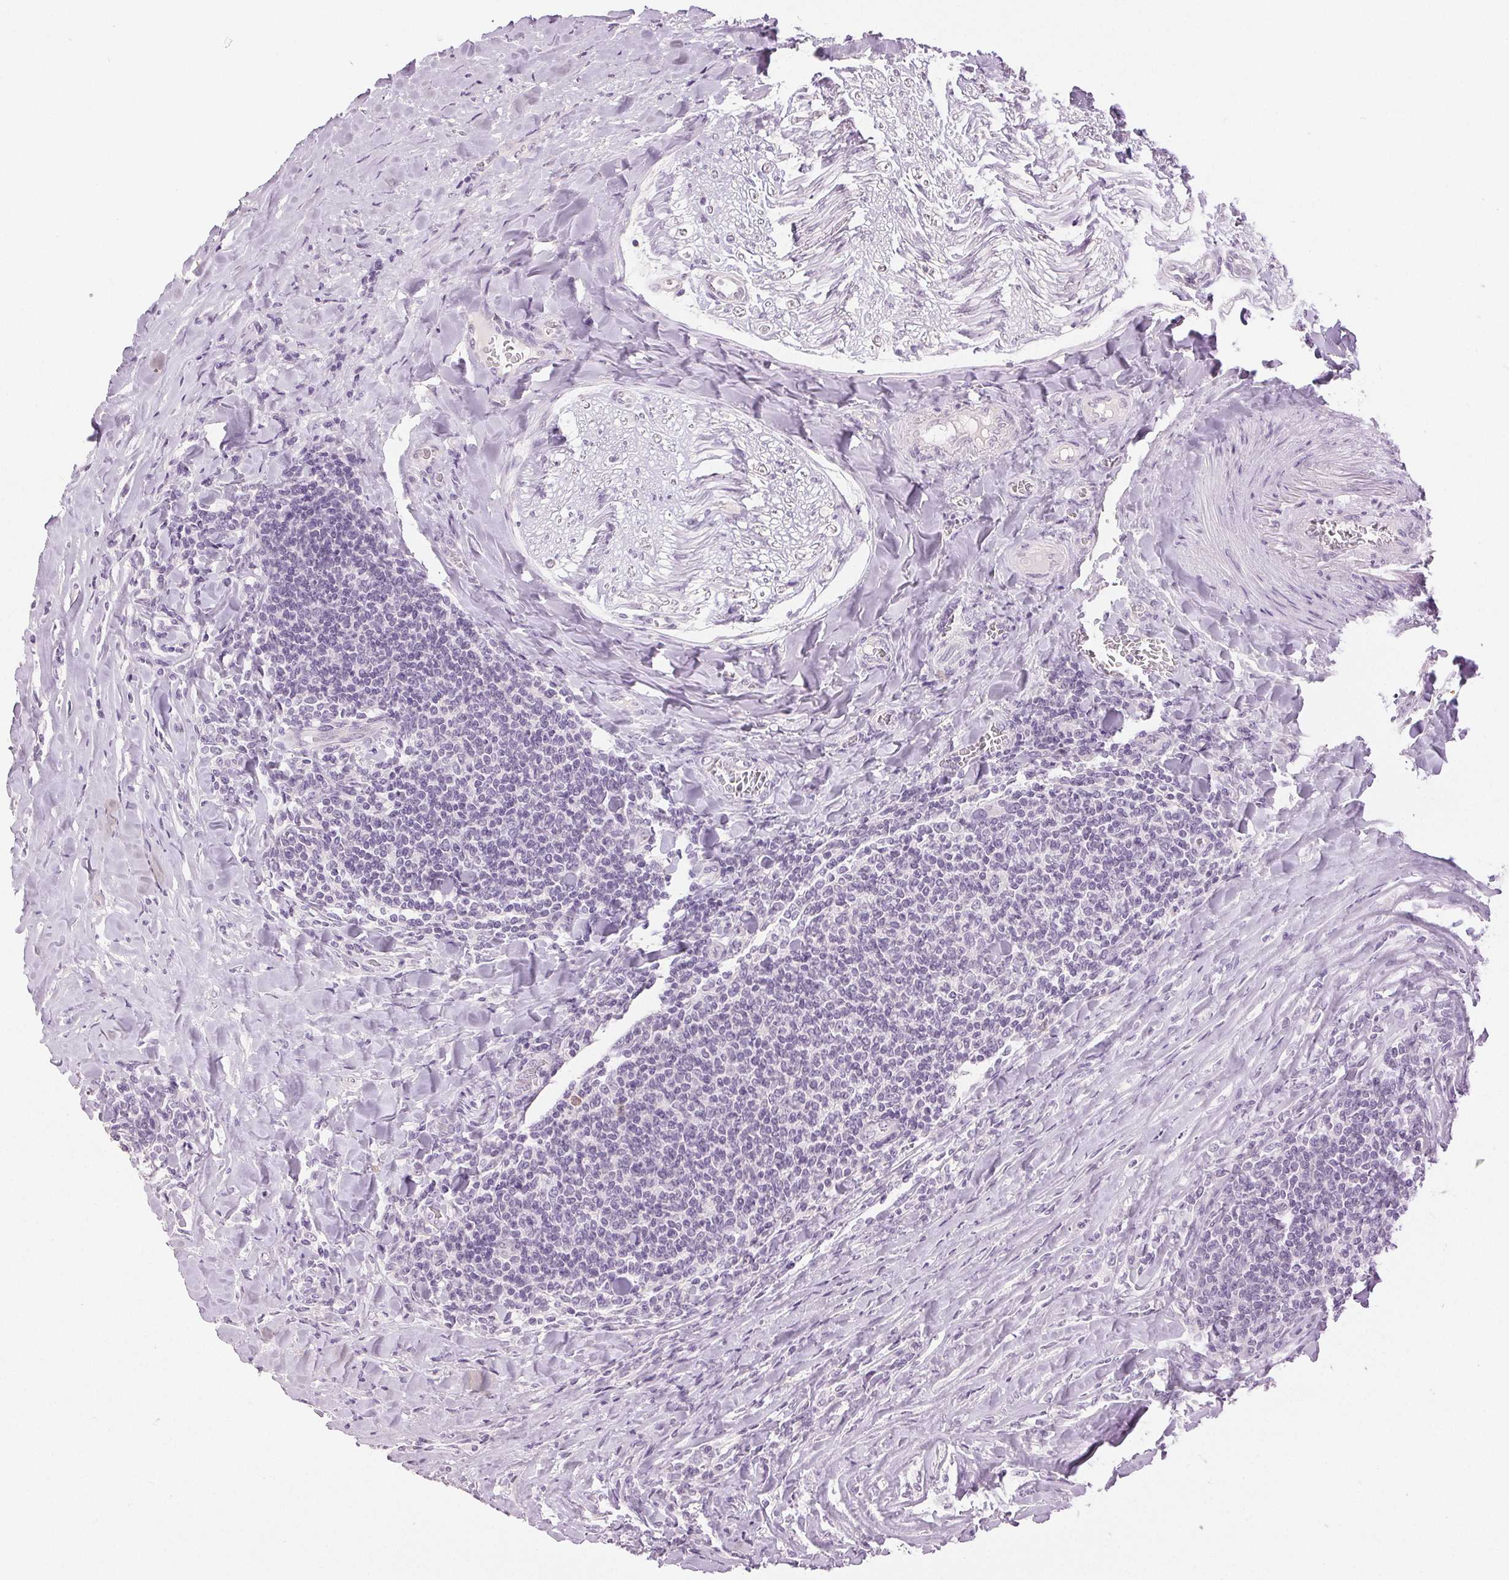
{"staining": {"intensity": "negative", "quantity": "none", "location": "none"}, "tissue": "lymphoma", "cell_type": "Tumor cells", "image_type": "cancer", "snomed": [{"axis": "morphology", "description": "Malignant lymphoma, non-Hodgkin's type, Low grade"}, {"axis": "topography", "description": "Lymph node"}], "caption": "High magnification brightfield microscopy of lymphoma stained with DAB (3,3'-diaminobenzidine) (brown) and counterstained with hematoxylin (blue): tumor cells show no significant positivity.", "gene": "DSG3", "patient": {"sex": "male", "age": 52}}